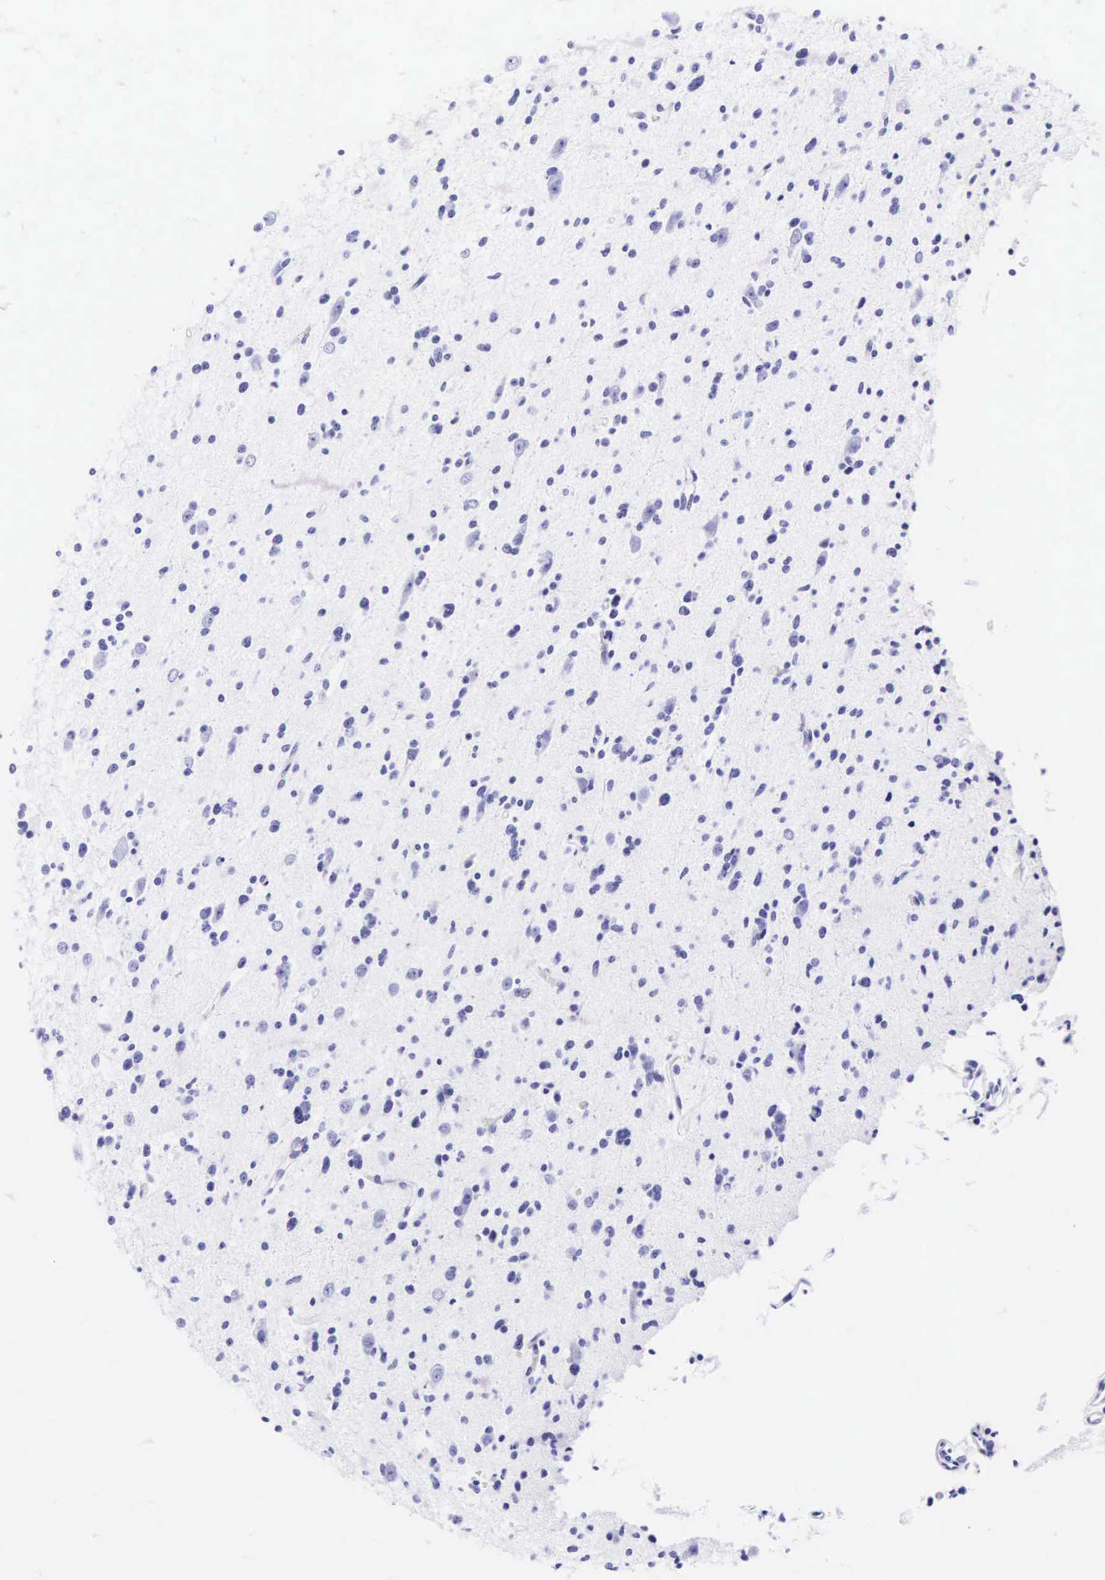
{"staining": {"intensity": "negative", "quantity": "none", "location": "none"}, "tissue": "glioma", "cell_type": "Tumor cells", "image_type": "cancer", "snomed": [{"axis": "morphology", "description": "Glioma, malignant, Low grade"}, {"axis": "topography", "description": "Brain"}], "caption": "An image of human glioma is negative for staining in tumor cells.", "gene": "CD1A", "patient": {"sex": "female", "age": 46}}